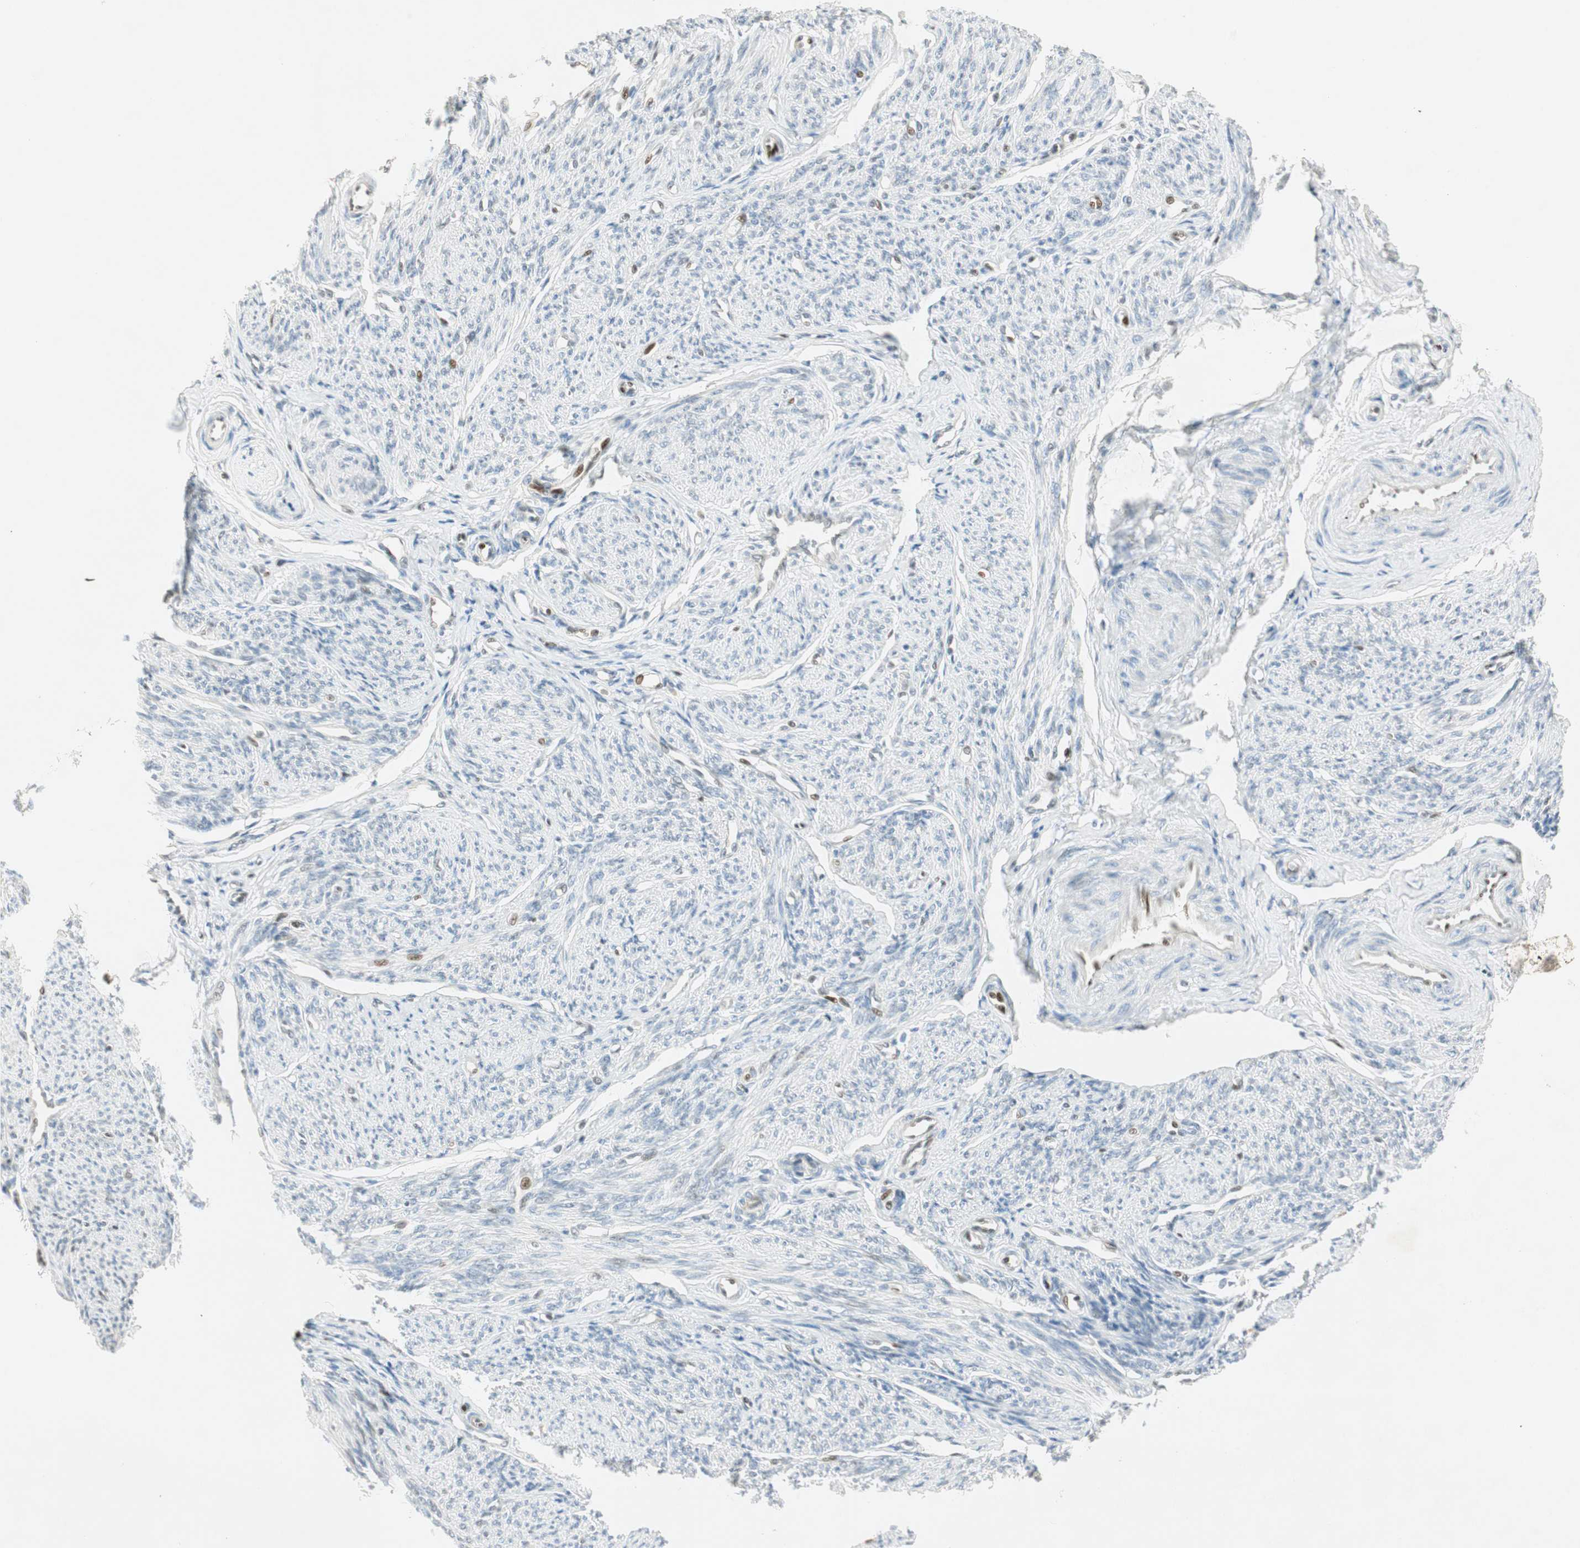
{"staining": {"intensity": "negative", "quantity": "none", "location": "none"}, "tissue": "smooth muscle", "cell_type": "Smooth muscle cells", "image_type": "normal", "snomed": [{"axis": "morphology", "description": "Normal tissue, NOS"}, {"axis": "topography", "description": "Smooth muscle"}], "caption": "This is an immunohistochemistry histopathology image of unremarkable human smooth muscle. There is no staining in smooth muscle cells.", "gene": "MSX2", "patient": {"sex": "female", "age": 65}}